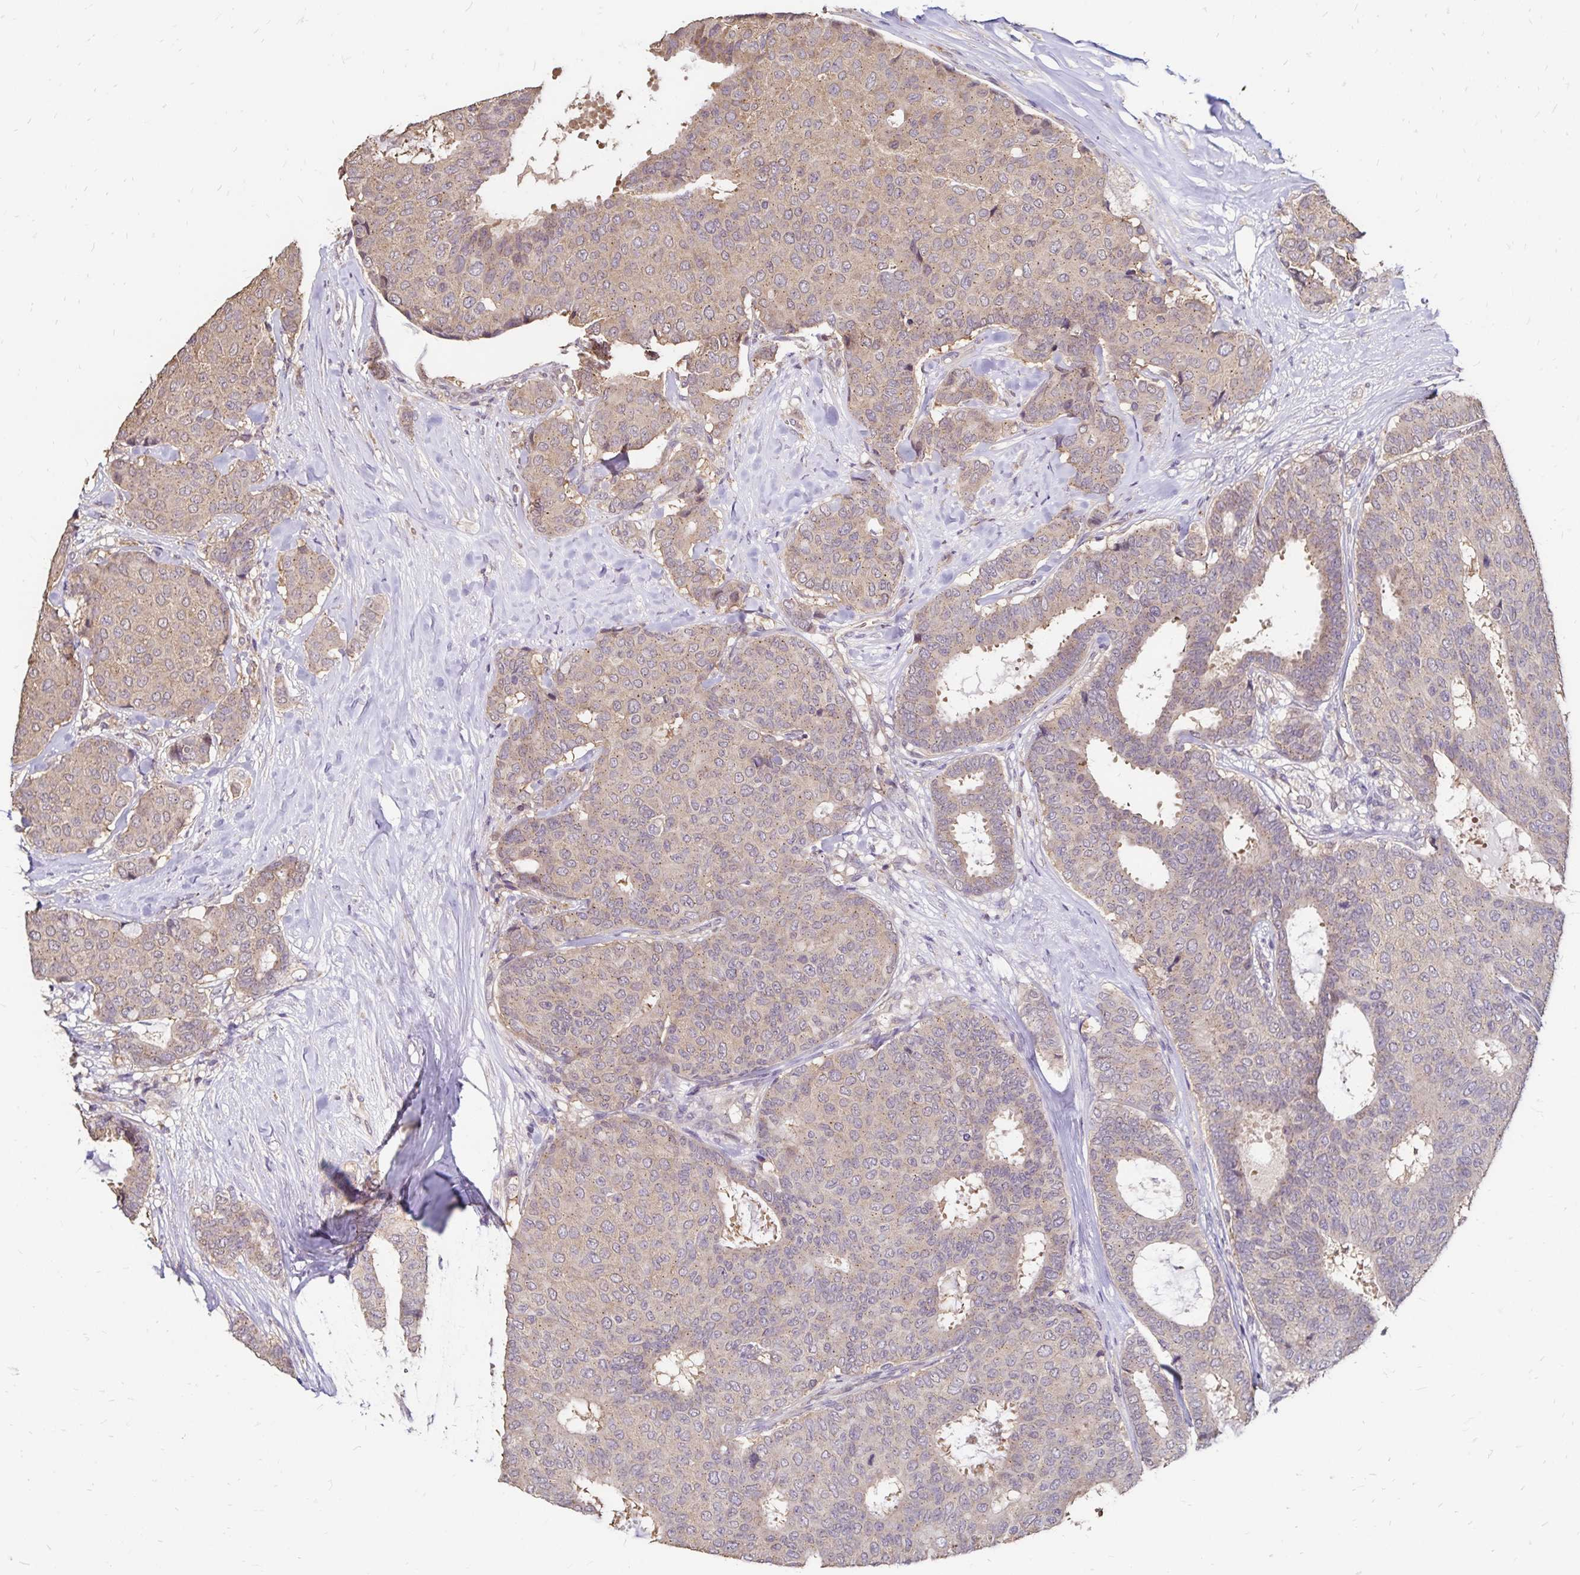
{"staining": {"intensity": "weak", "quantity": "25%-75%", "location": "cytoplasmic/membranous"}, "tissue": "breast cancer", "cell_type": "Tumor cells", "image_type": "cancer", "snomed": [{"axis": "morphology", "description": "Duct carcinoma"}, {"axis": "topography", "description": "Breast"}], "caption": "Immunohistochemistry (IHC) of breast invasive ductal carcinoma demonstrates low levels of weak cytoplasmic/membranous positivity in about 25%-75% of tumor cells.", "gene": "EMC10", "patient": {"sex": "female", "age": 75}}